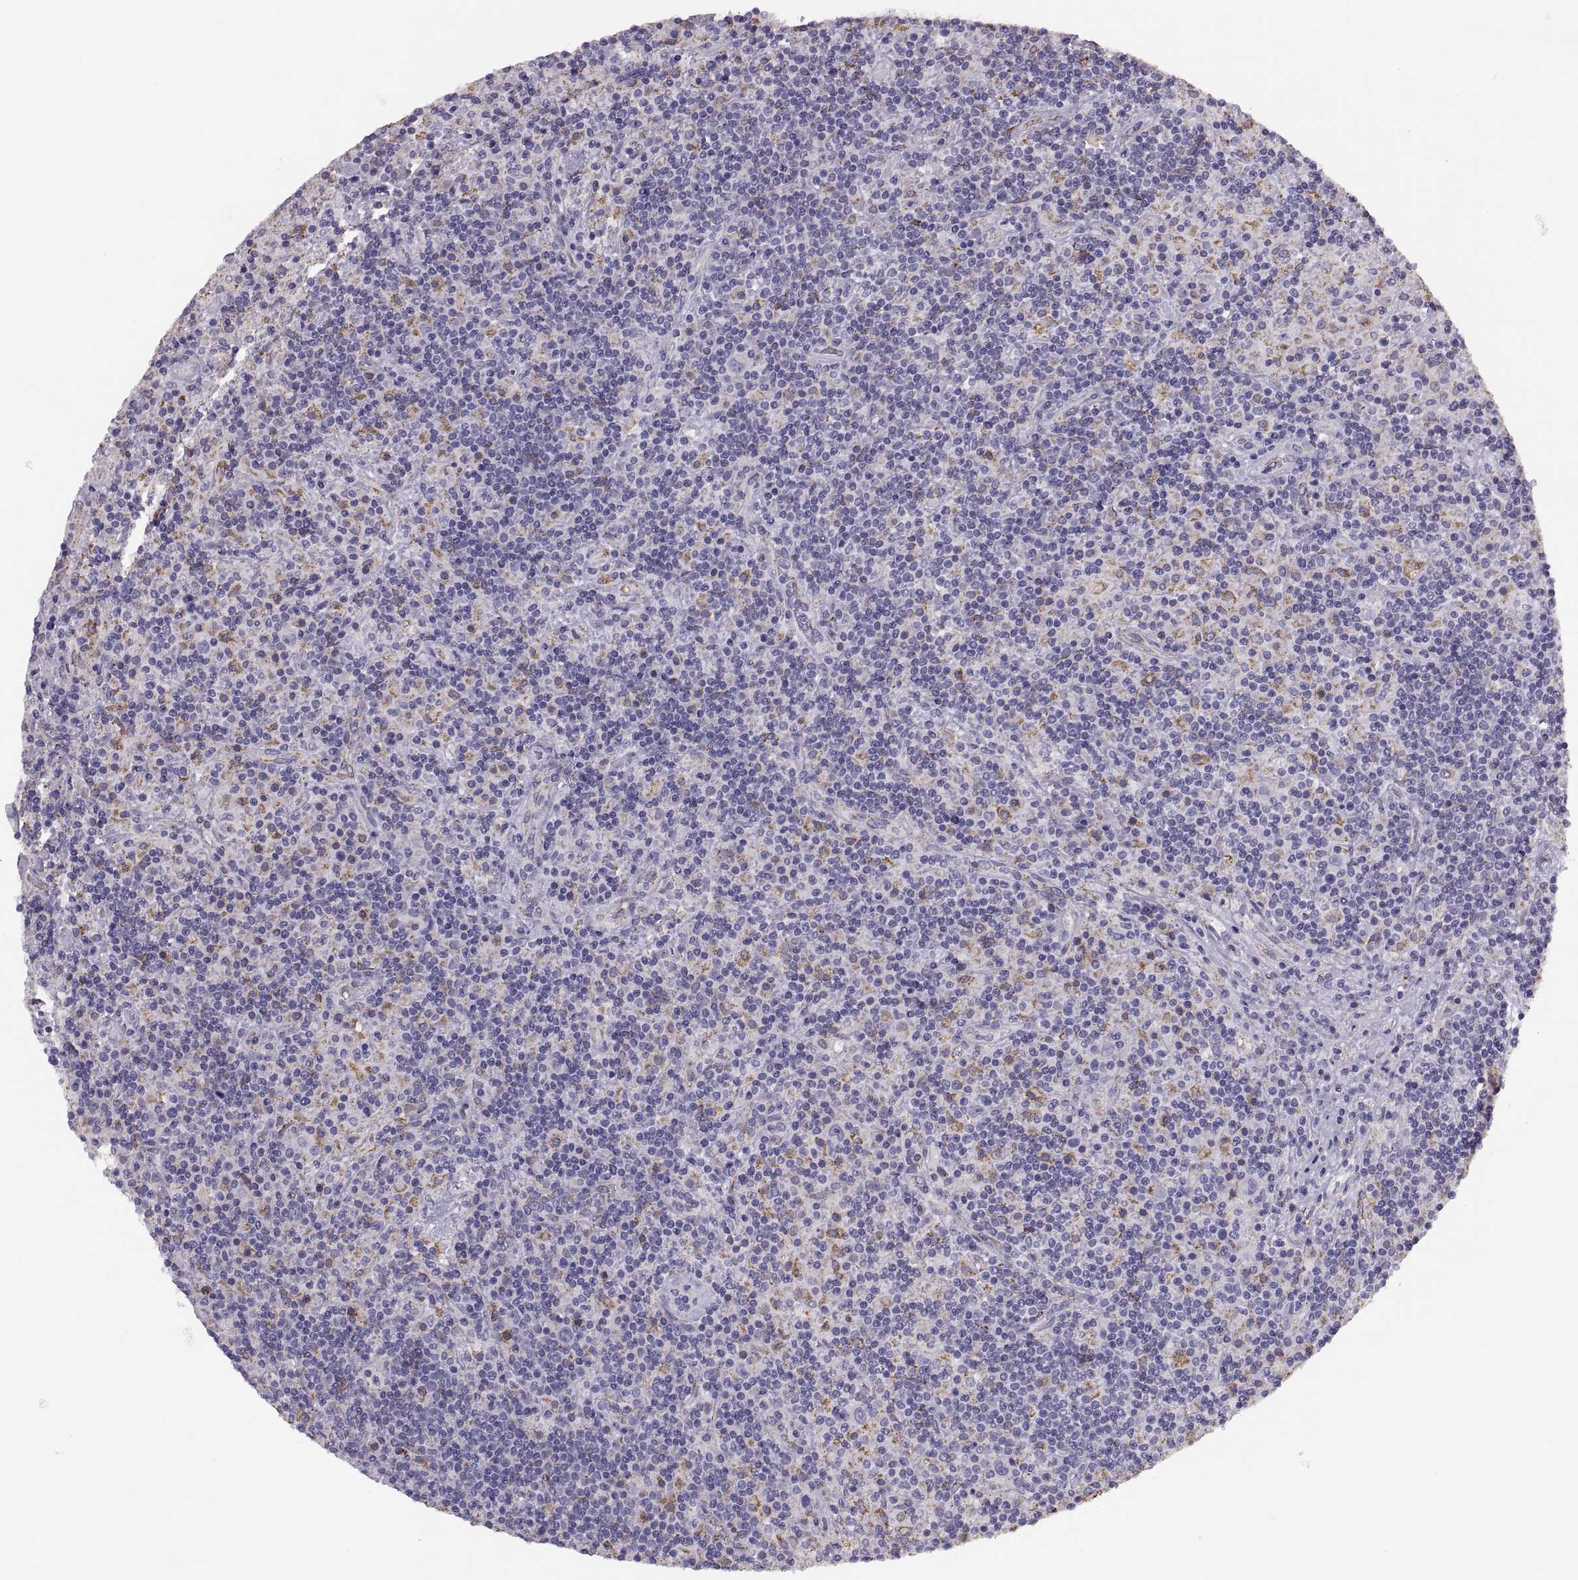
{"staining": {"intensity": "negative", "quantity": "none", "location": "none"}, "tissue": "lymphoma", "cell_type": "Tumor cells", "image_type": "cancer", "snomed": [{"axis": "morphology", "description": "Hodgkin's disease, NOS"}, {"axis": "topography", "description": "Lymph node"}], "caption": "There is no significant positivity in tumor cells of lymphoma.", "gene": "COL9A3", "patient": {"sex": "male", "age": 70}}